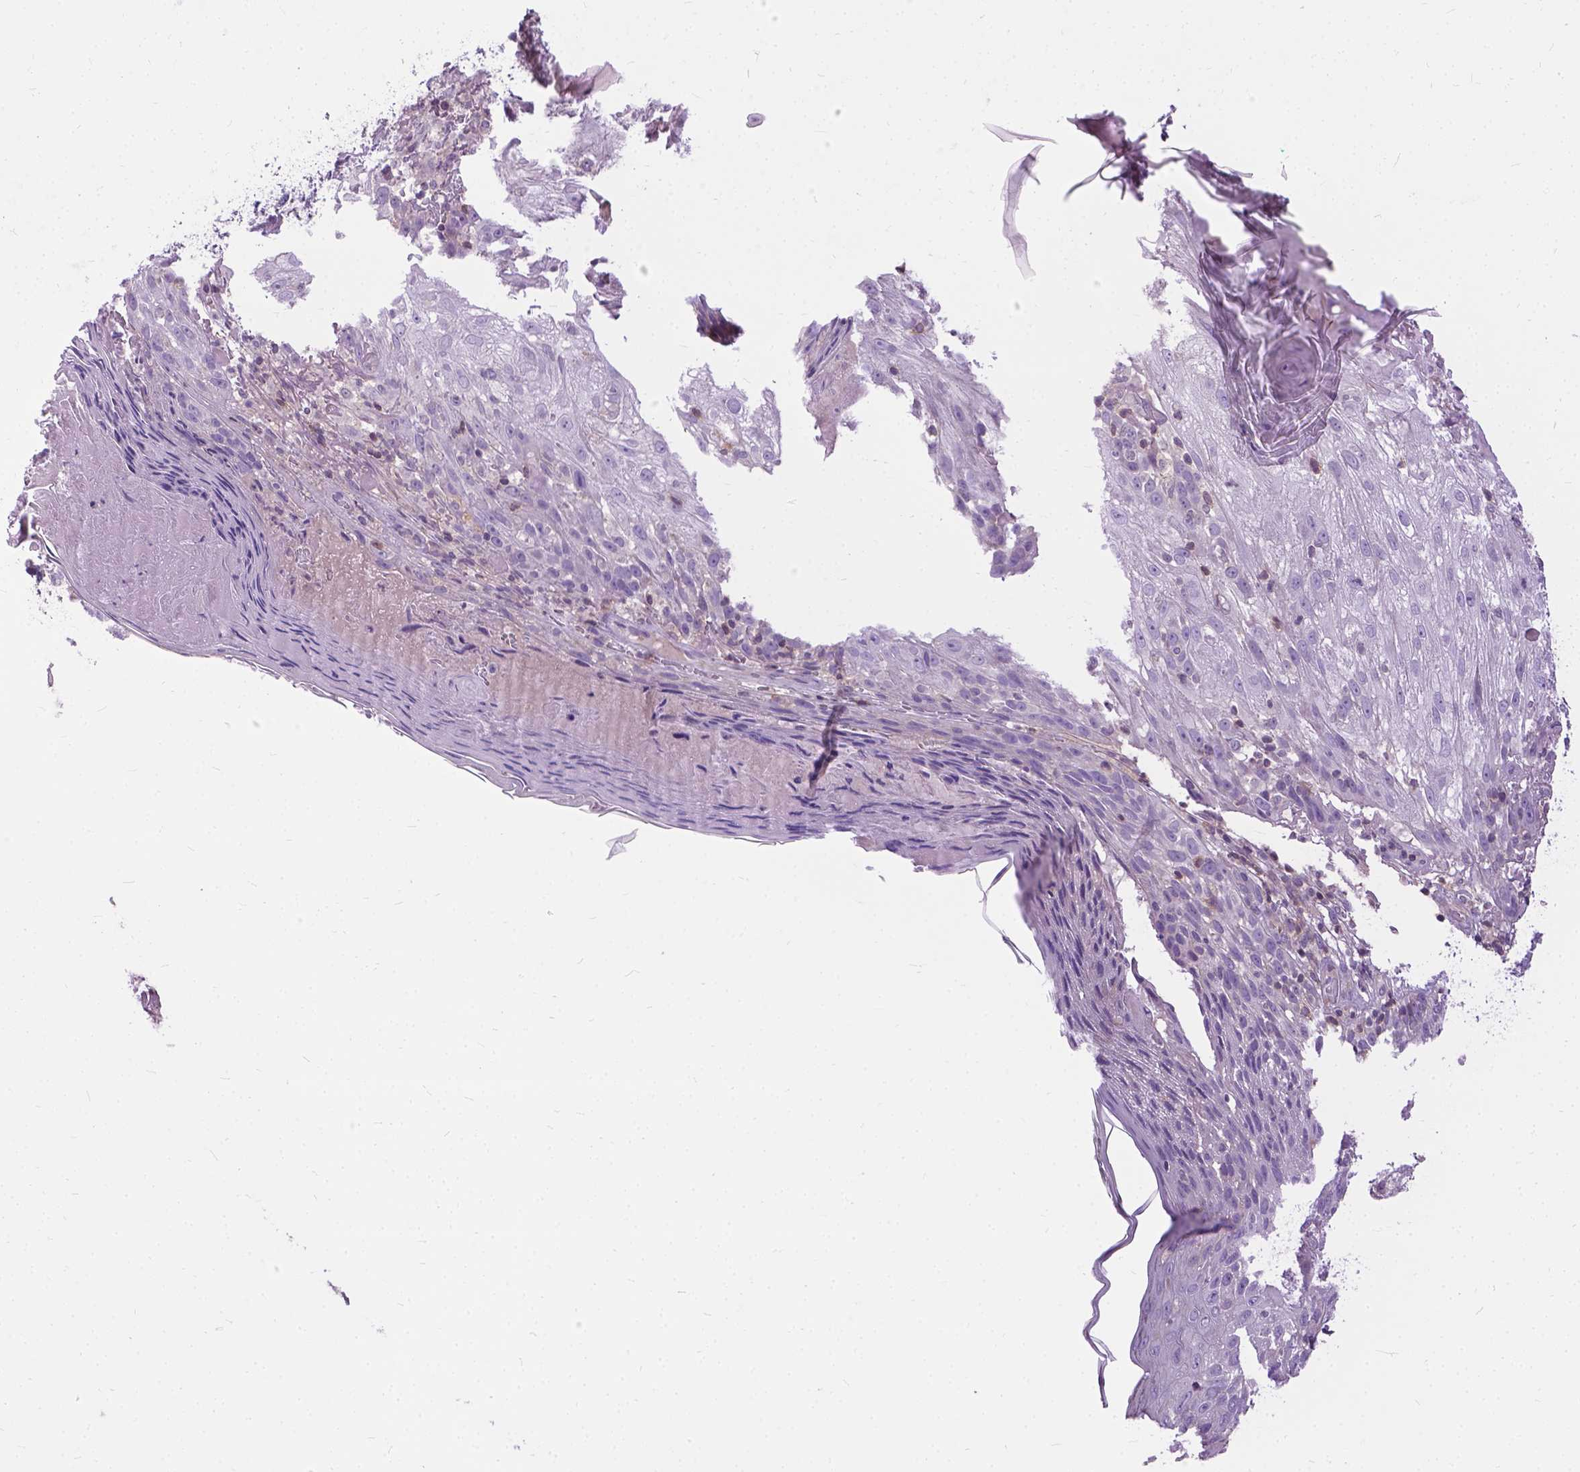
{"staining": {"intensity": "negative", "quantity": "none", "location": "none"}, "tissue": "skin cancer", "cell_type": "Tumor cells", "image_type": "cancer", "snomed": [{"axis": "morphology", "description": "Normal tissue, NOS"}, {"axis": "morphology", "description": "Squamous cell carcinoma, NOS"}, {"axis": "topography", "description": "Skin"}], "caption": "Skin cancer (squamous cell carcinoma) was stained to show a protein in brown. There is no significant expression in tumor cells.", "gene": "JAK3", "patient": {"sex": "female", "age": 83}}